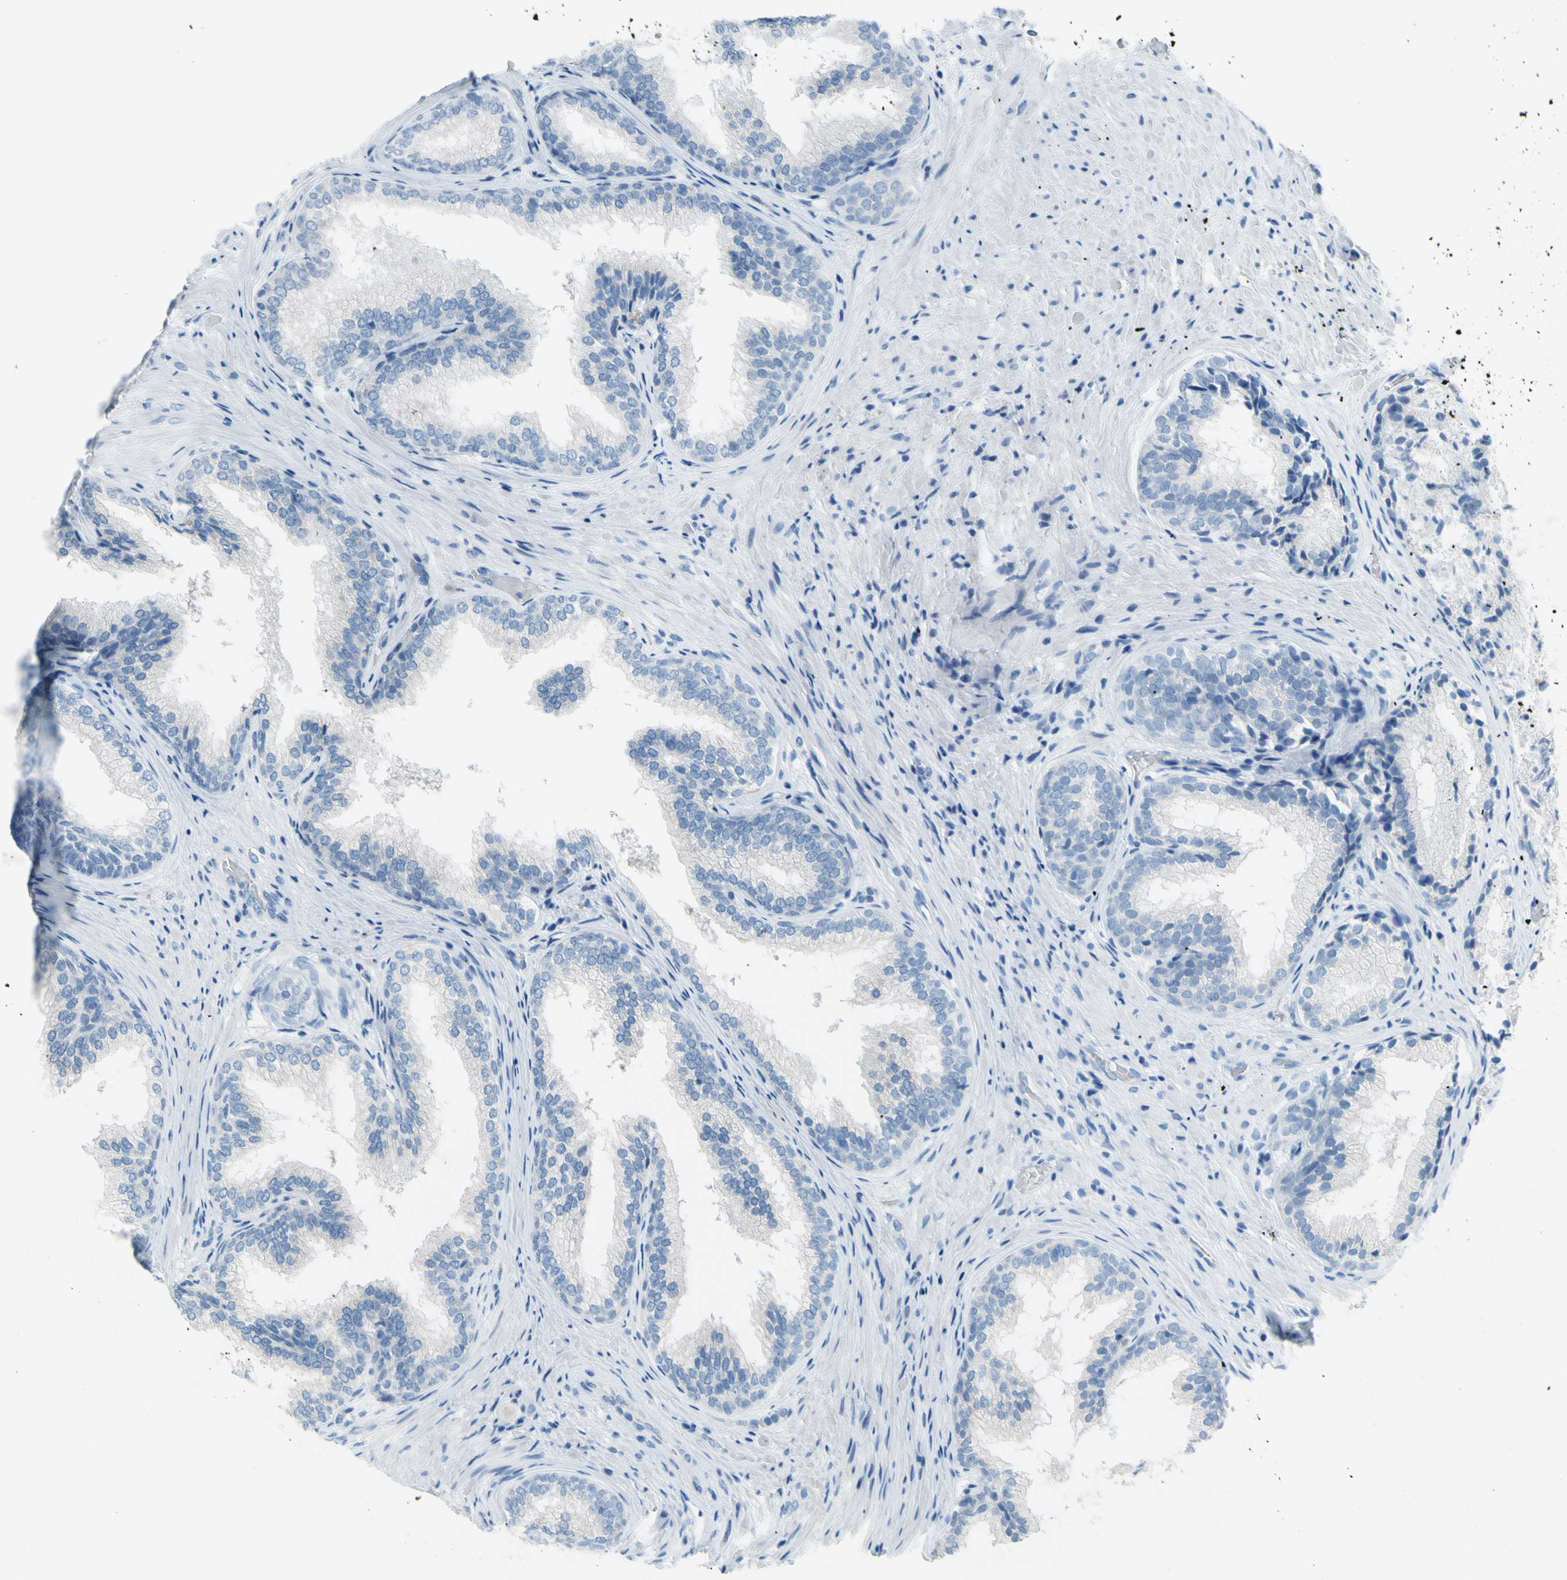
{"staining": {"intensity": "negative", "quantity": "none", "location": "none"}, "tissue": "prostate", "cell_type": "Glandular cells", "image_type": "normal", "snomed": [{"axis": "morphology", "description": "Normal tissue, NOS"}, {"axis": "topography", "description": "Prostate"}], "caption": "IHC micrograph of benign human prostate stained for a protein (brown), which displays no expression in glandular cells.", "gene": "DCT", "patient": {"sex": "male", "age": 76}}